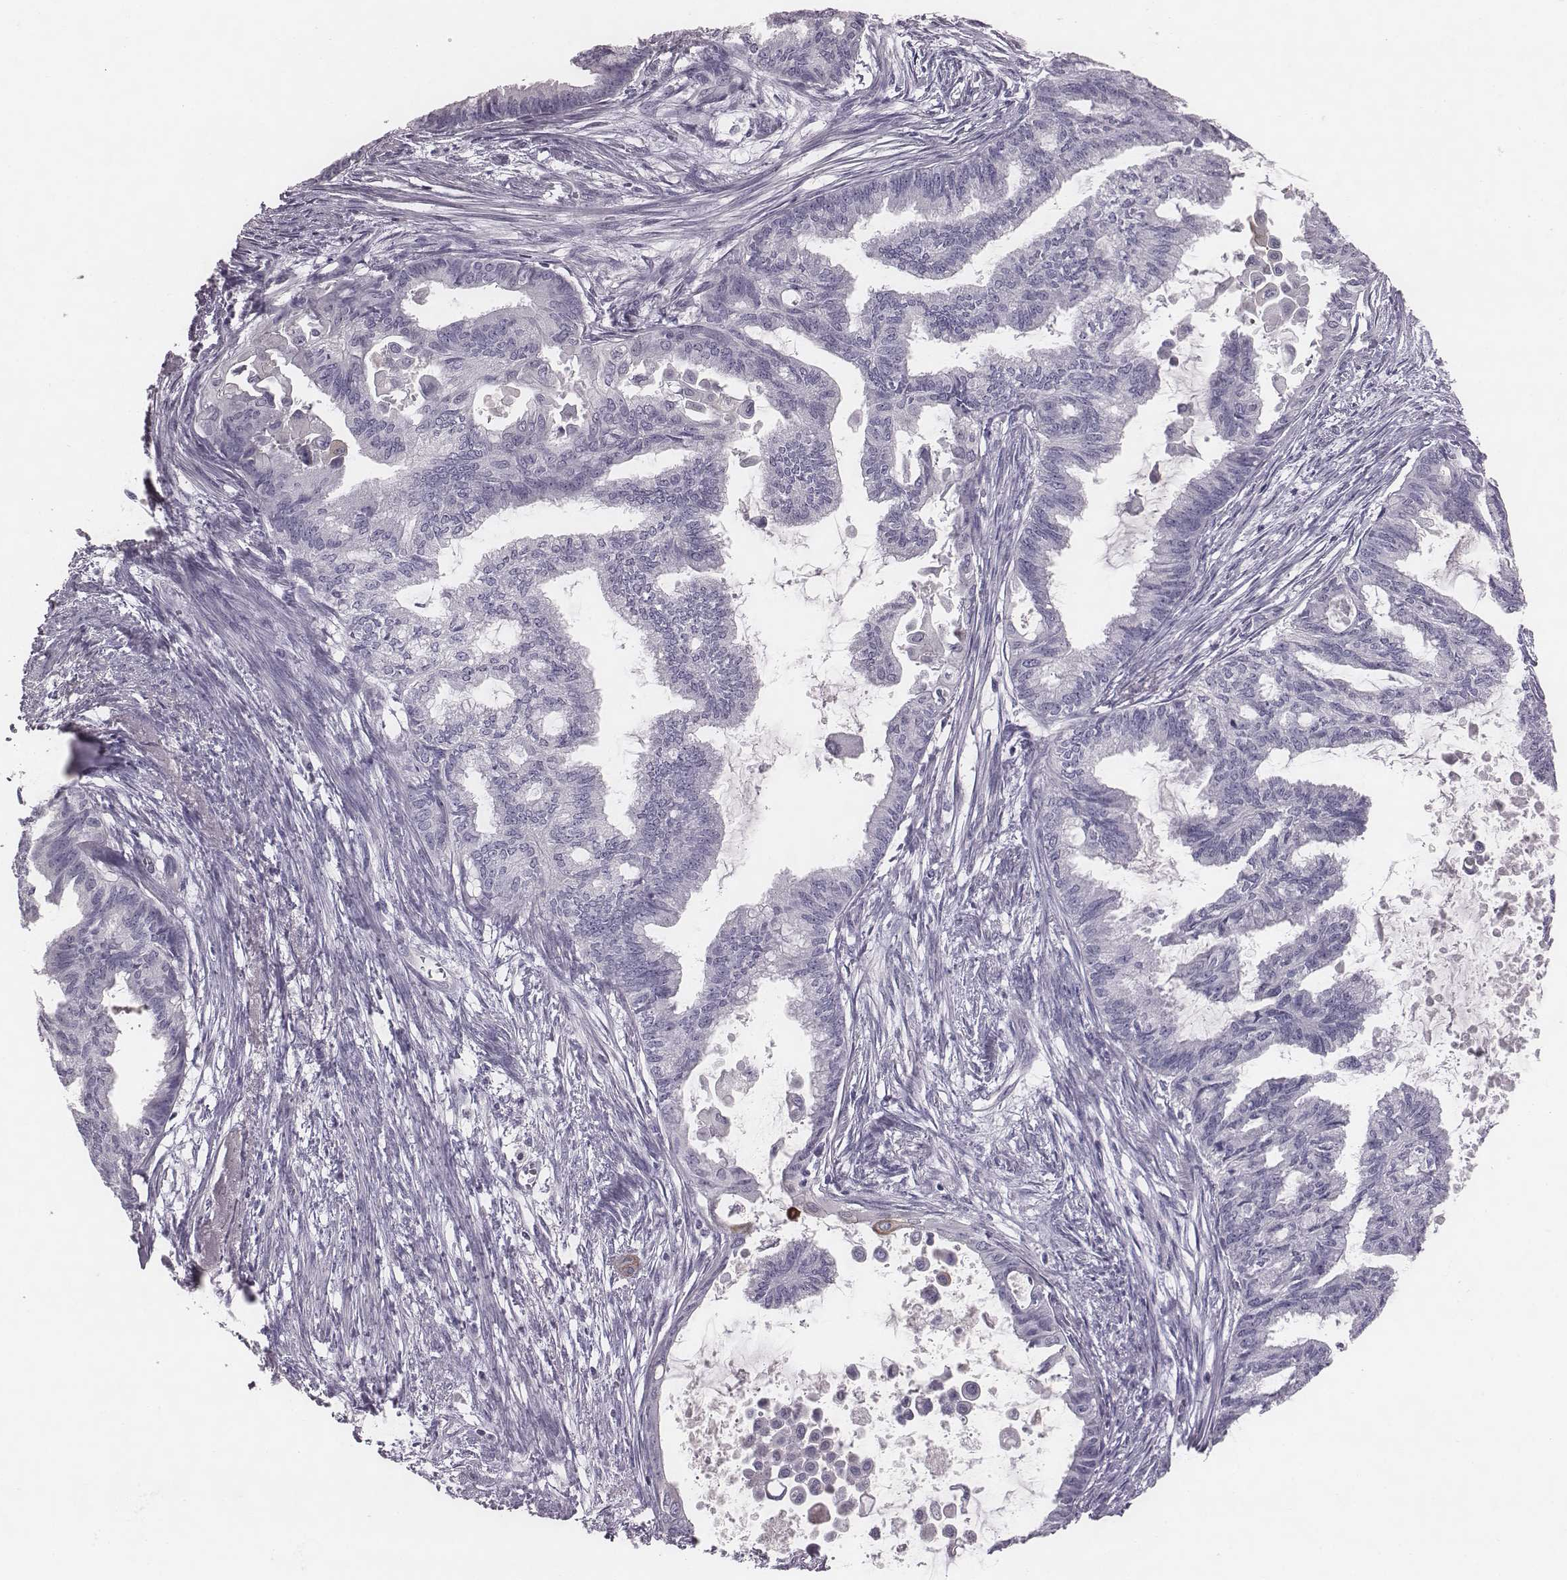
{"staining": {"intensity": "negative", "quantity": "none", "location": "none"}, "tissue": "endometrial cancer", "cell_type": "Tumor cells", "image_type": "cancer", "snomed": [{"axis": "morphology", "description": "Adenocarcinoma, NOS"}, {"axis": "topography", "description": "Endometrium"}], "caption": "Tumor cells show no significant staining in endometrial adenocarcinoma. The staining is performed using DAB brown chromogen with nuclei counter-stained in using hematoxylin.", "gene": "PDE8B", "patient": {"sex": "female", "age": 86}}